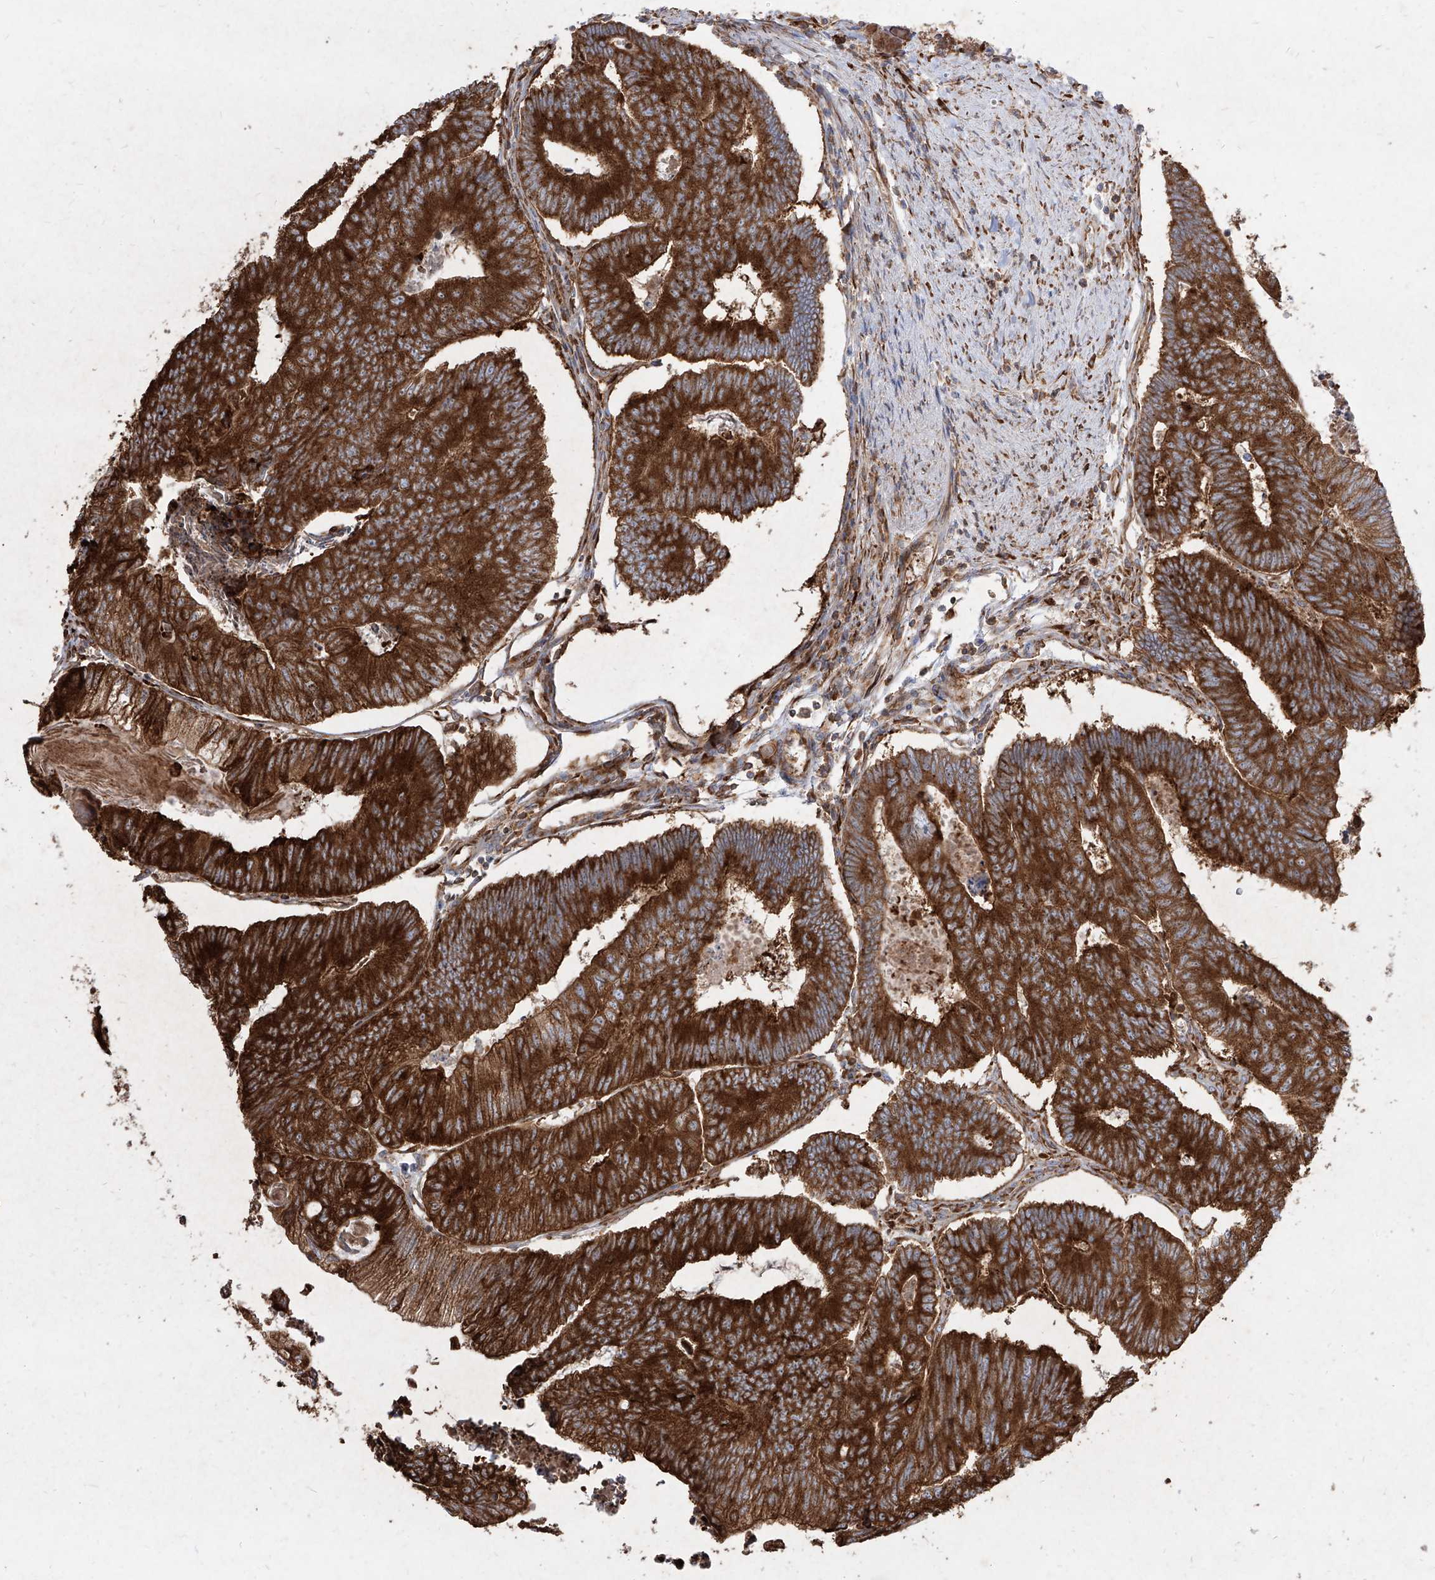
{"staining": {"intensity": "strong", "quantity": ">75%", "location": "cytoplasmic/membranous"}, "tissue": "colorectal cancer", "cell_type": "Tumor cells", "image_type": "cancer", "snomed": [{"axis": "morphology", "description": "Adenocarcinoma, NOS"}, {"axis": "topography", "description": "Colon"}], "caption": "A photomicrograph showing strong cytoplasmic/membranous positivity in about >75% of tumor cells in adenocarcinoma (colorectal), as visualized by brown immunohistochemical staining.", "gene": "RPS25", "patient": {"sex": "female", "age": 67}}